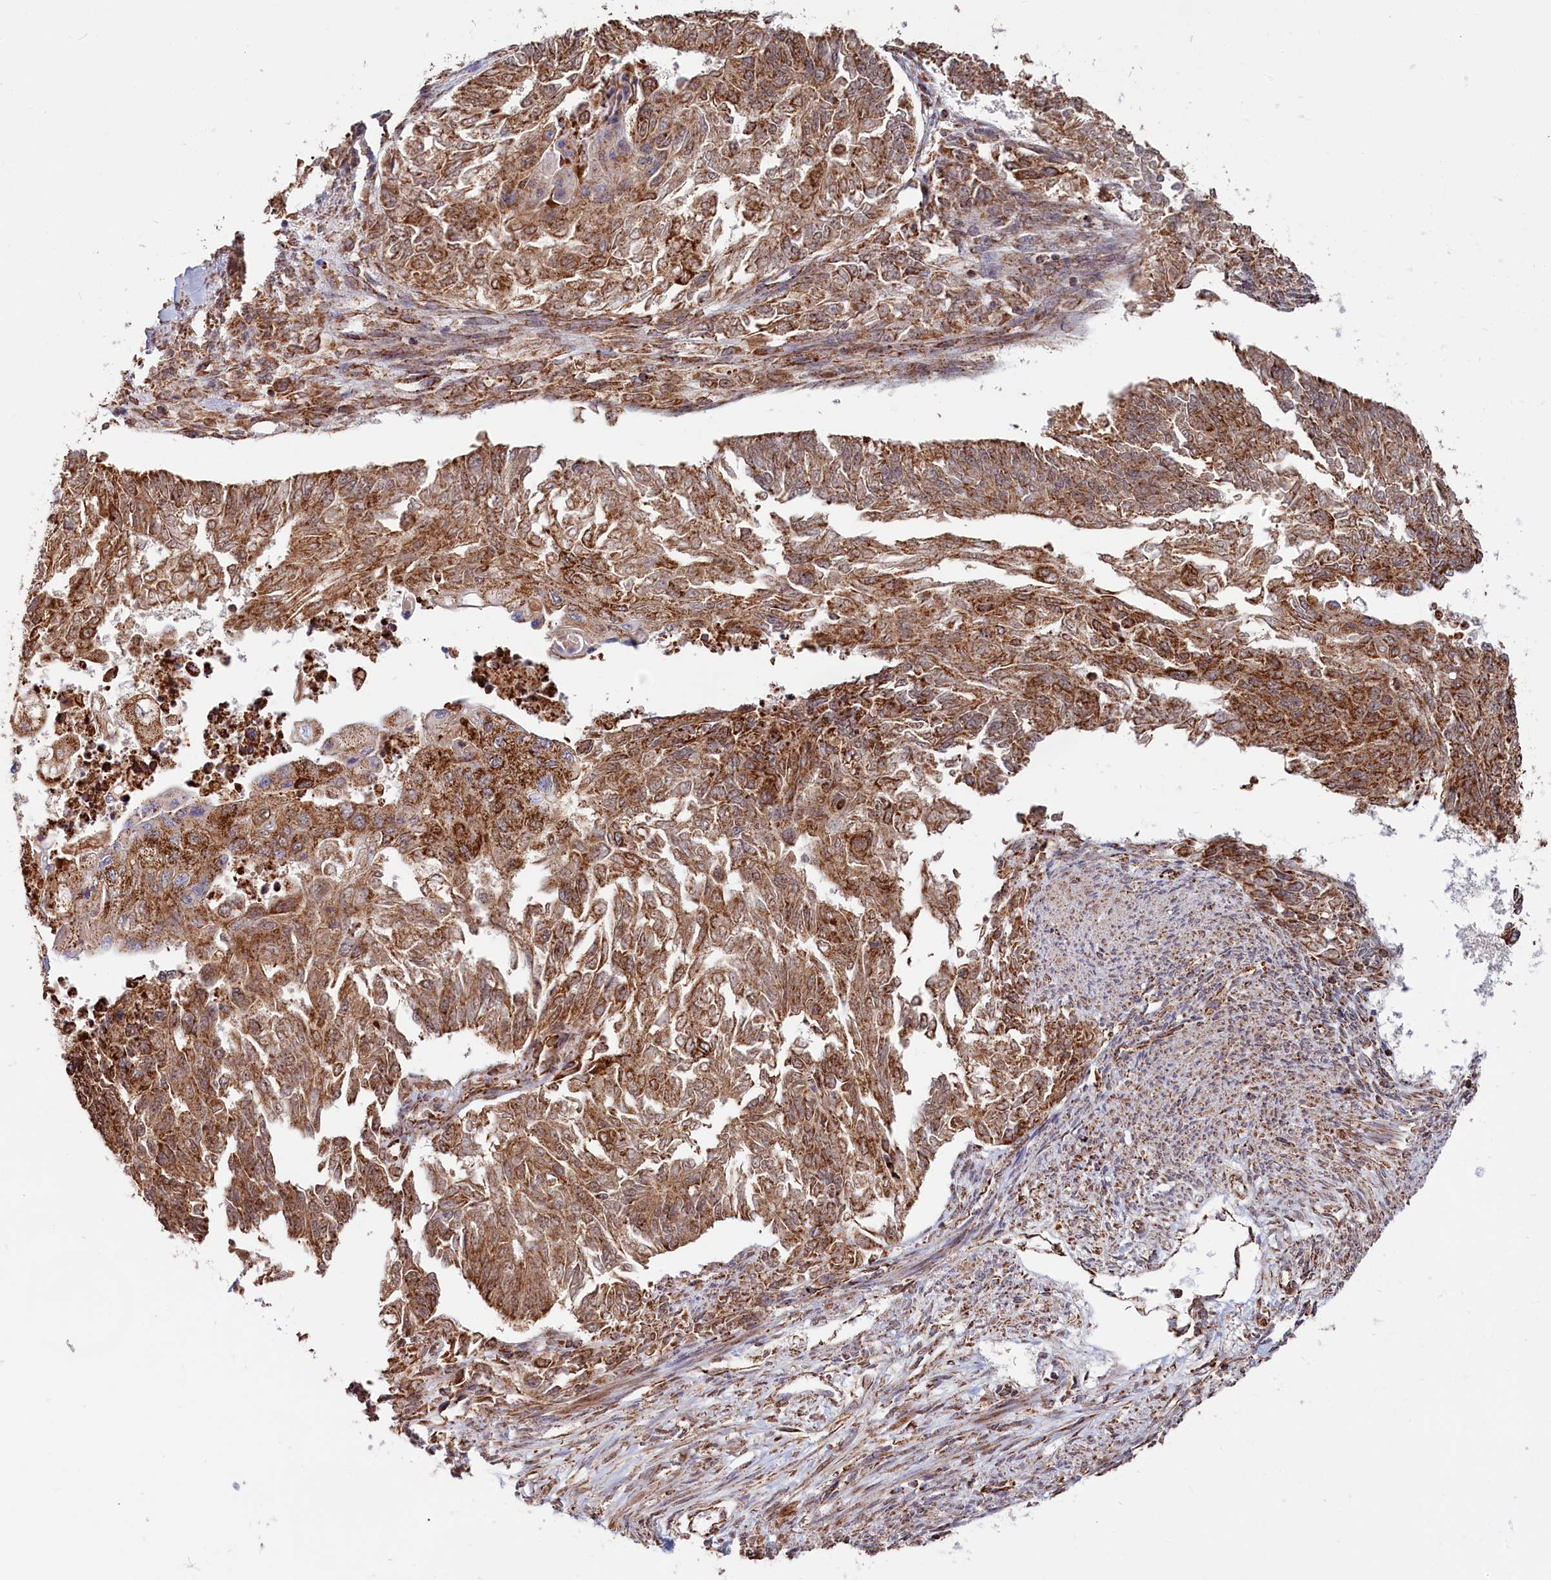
{"staining": {"intensity": "moderate", "quantity": ">75%", "location": "cytoplasmic/membranous"}, "tissue": "endometrial cancer", "cell_type": "Tumor cells", "image_type": "cancer", "snomed": [{"axis": "morphology", "description": "Adenocarcinoma, NOS"}, {"axis": "topography", "description": "Endometrium"}], "caption": "IHC (DAB (3,3'-diaminobenzidine)) staining of human endometrial cancer (adenocarcinoma) reveals moderate cytoplasmic/membranous protein expression in approximately >75% of tumor cells. The staining was performed using DAB (3,3'-diaminobenzidine), with brown indicating positive protein expression. Nuclei are stained blue with hematoxylin.", "gene": "MACROD1", "patient": {"sex": "female", "age": 32}}